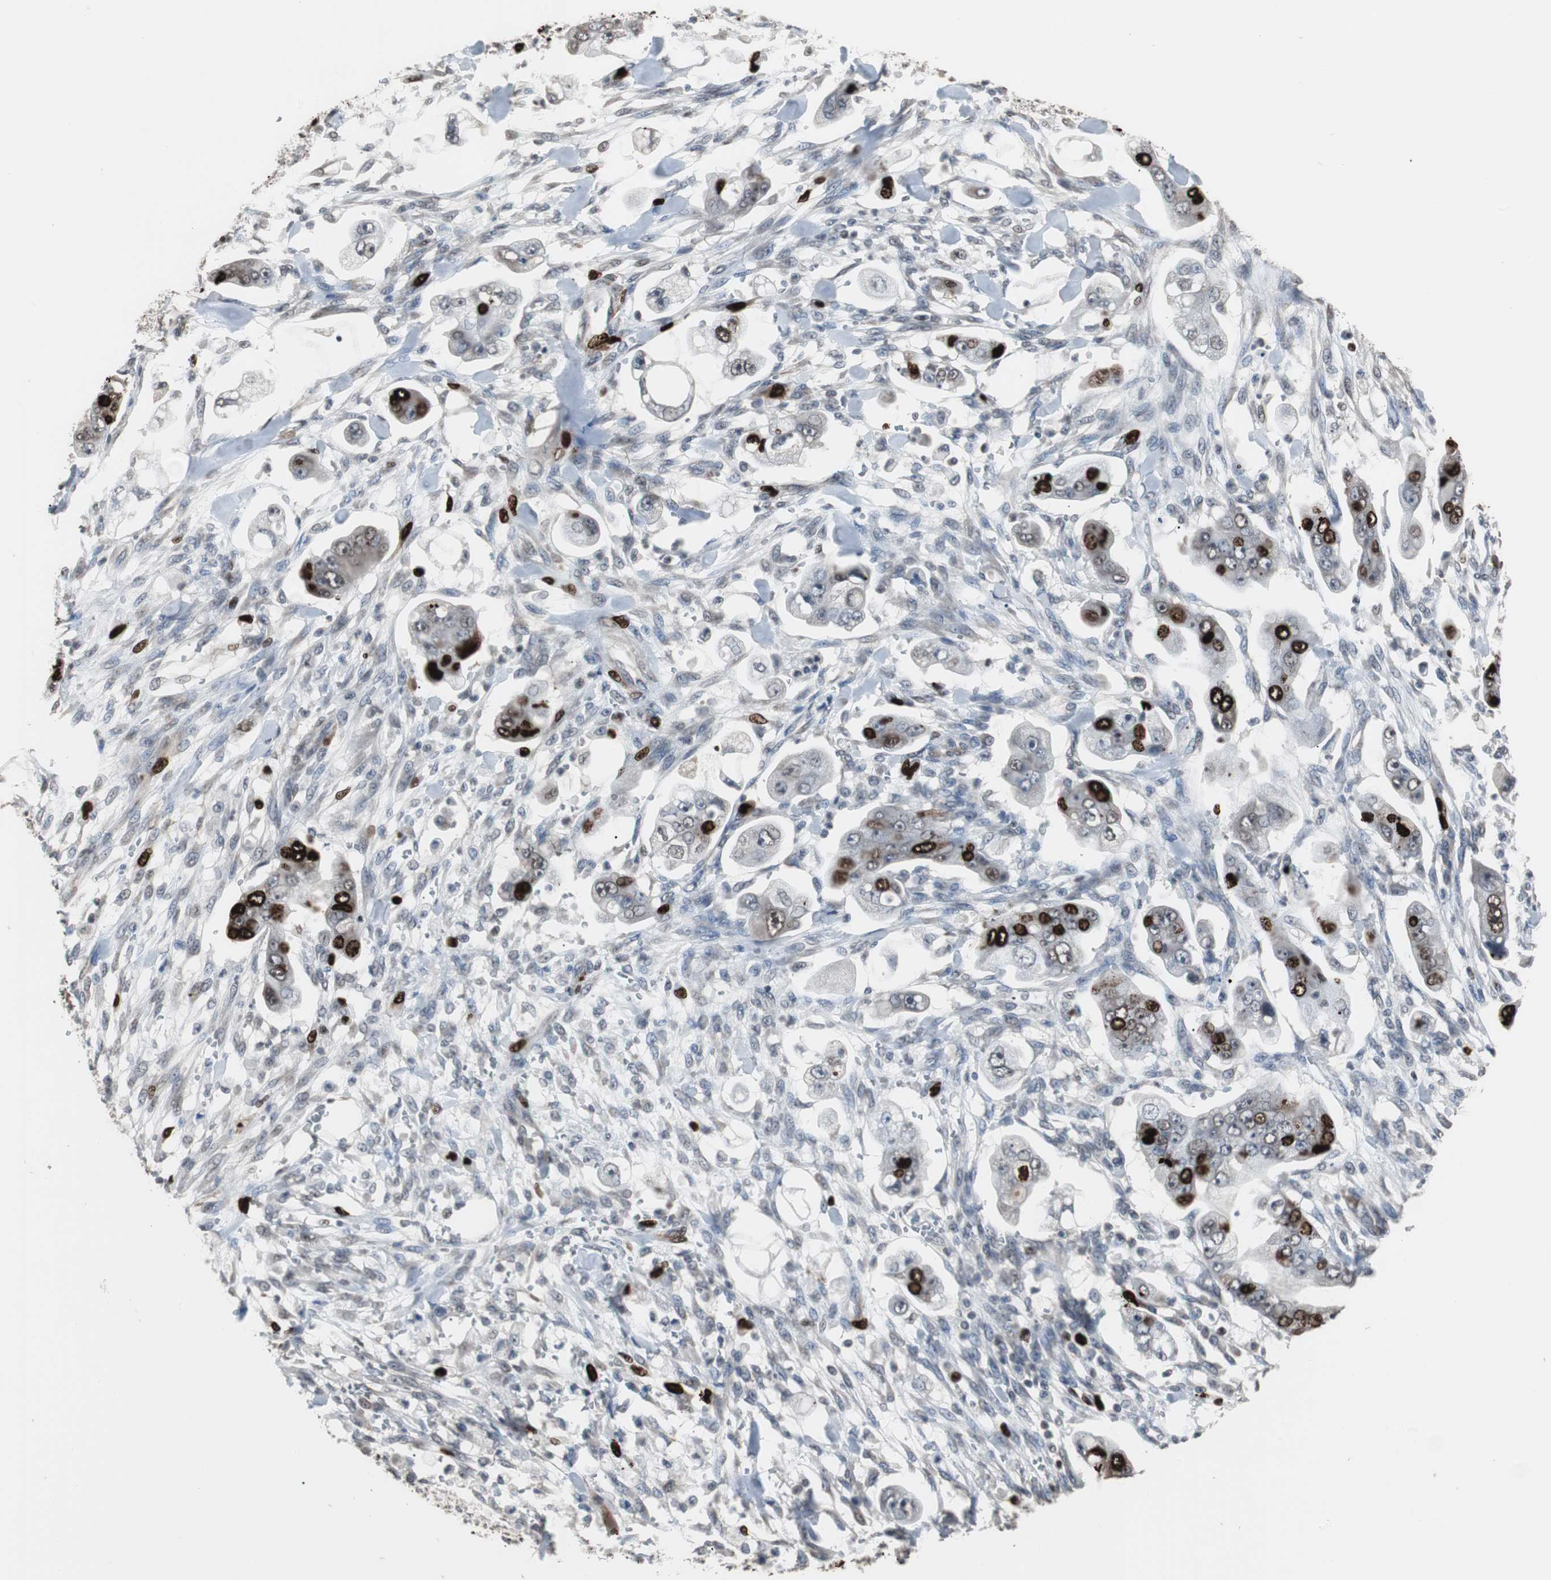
{"staining": {"intensity": "strong", "quantity": "<25%", "location": "nuclear"}, "tissue": "stomach cancer", "cell_type": "Tumor cells", "image_type": "cancer", "snomed": [{"axis": "morphology", "description": "Adenocarcinoma, NOS"}, {"axis": "topography", "description": "Stomach"}], "caption": "Stomach adenocarcinoma stained with a brown dye displays strong nuclear positive positivity in approximately <25% of tumor cells.", "gene": "TOP2A", "patient": {"sex": "male", "age": 62}}